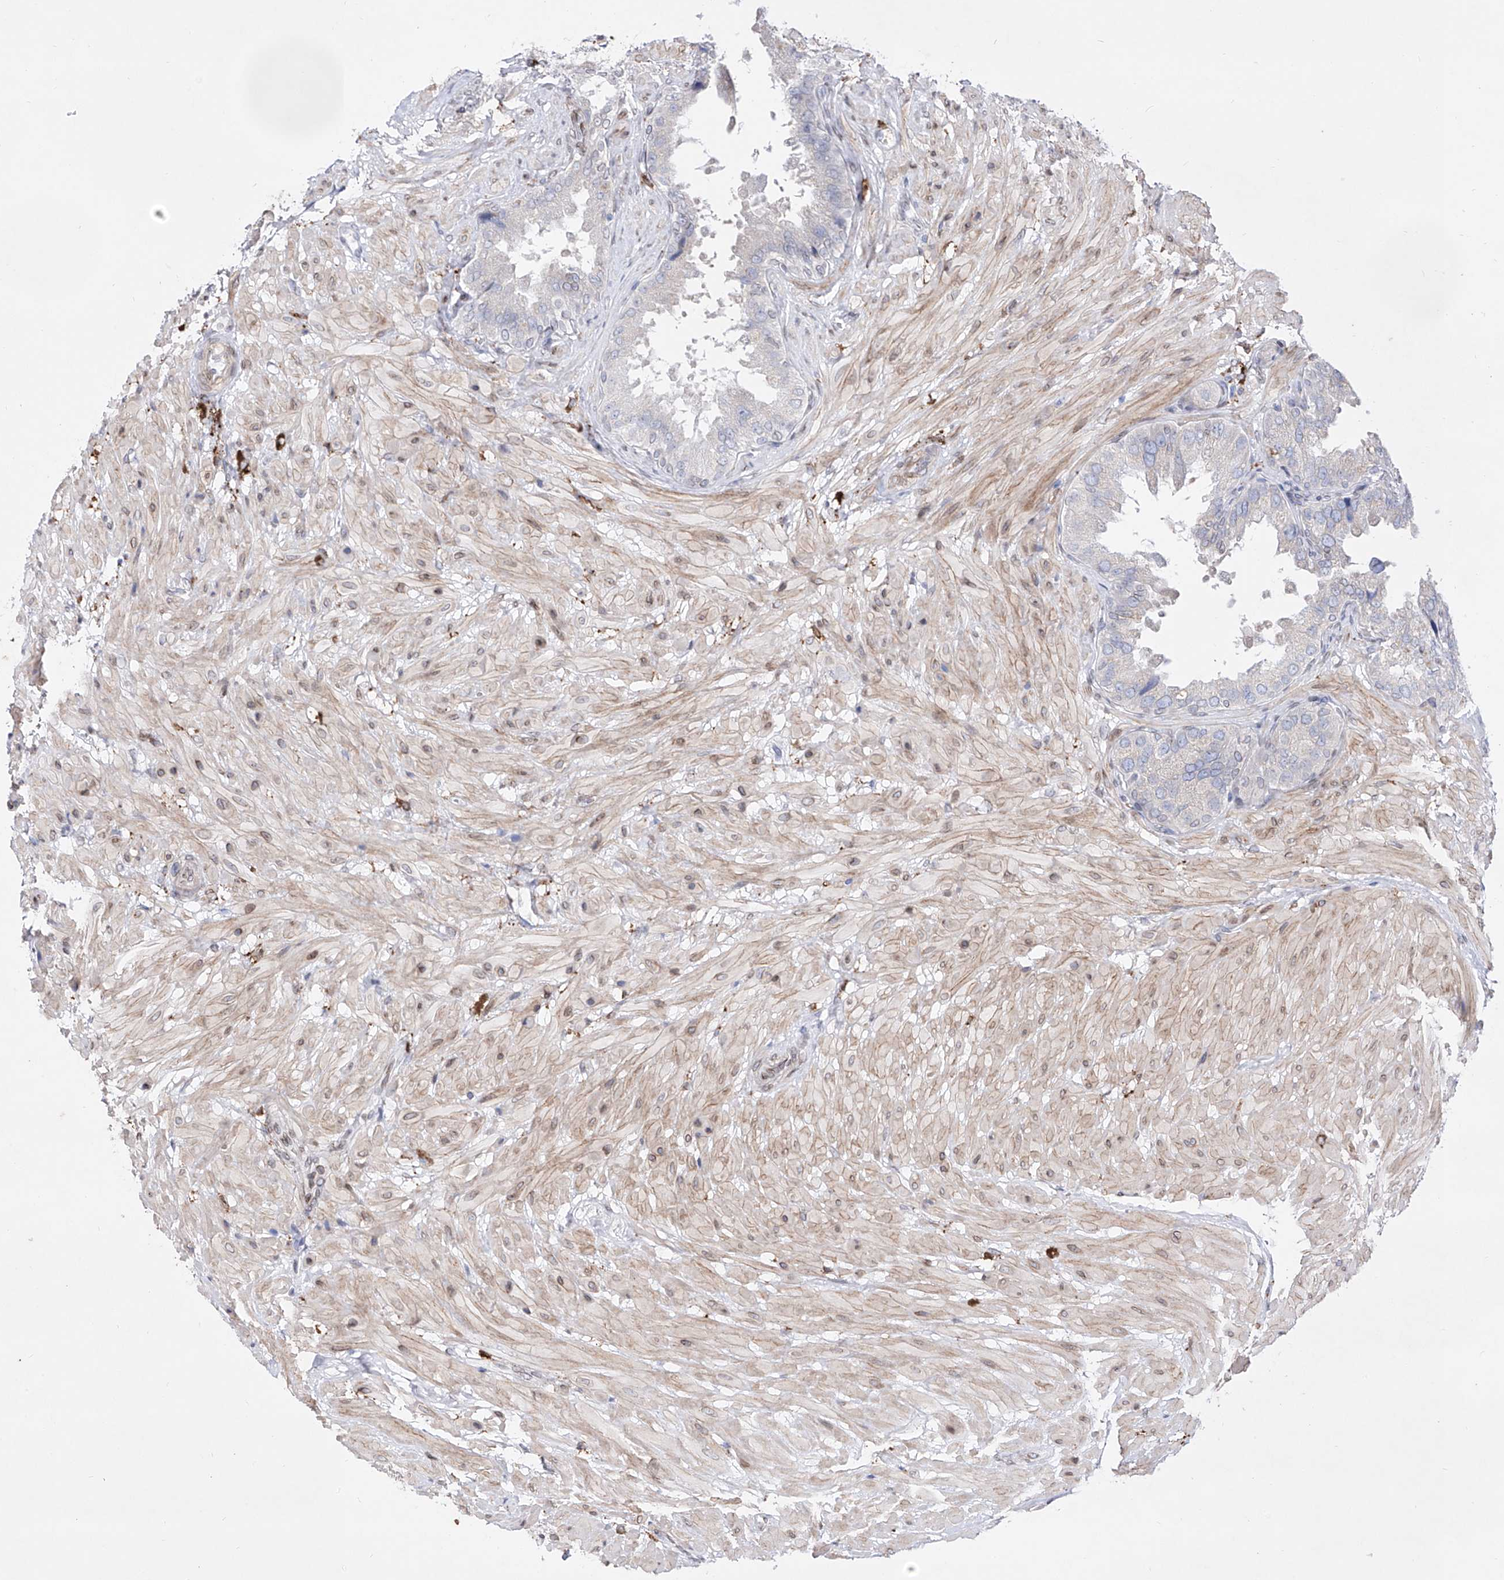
{"staining": {"intensity": "negative", "quantity": "none", "location": "none"}, "tissue": "seminal vesicle", "cell_type": "Glandular cells", "image_type": "normal", "snomed": [{"axis": "morphology", "description": "Normal tissue, NOS"}, {"axis": "topography", "description": "Seminal veicle"}, {"axis": "topography", "description": "Peripheral nerve tissue"}], "caption": "Glandular cells are negative for brown protein staining in normal seminal vesicle.", "gene": "LCLAT1", "patient": {"sex": "male", "age": 63}}